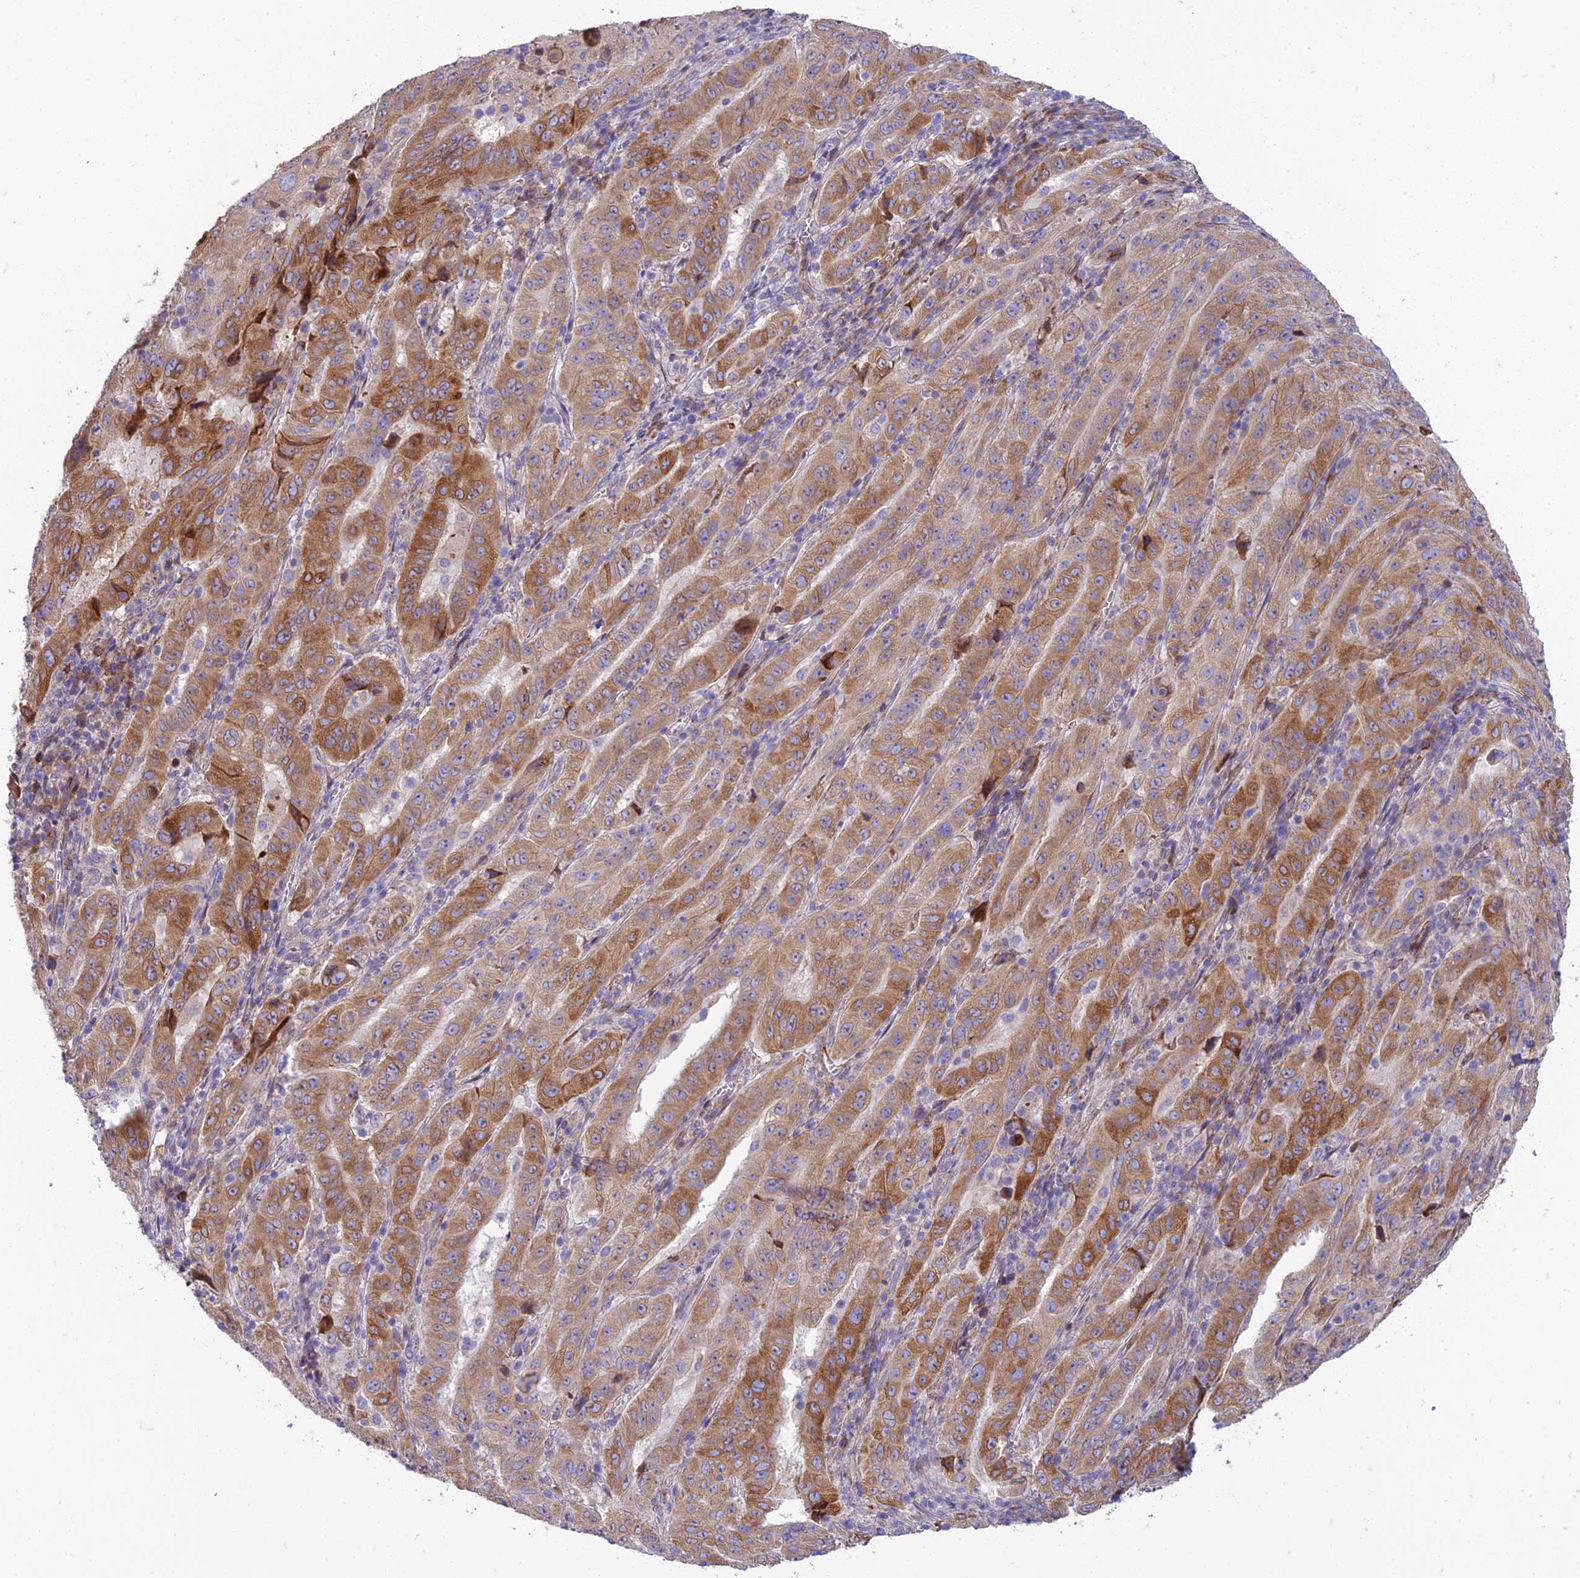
{"staining": {"intensity": "moderate", "quantity": ">75%", "location": "cytoplasmic/membranous"}, "tissue": "pancreatic cancer", "cell_type": "Tumor cells", "image_type": "cancer", "snomed": [{"axis": "morphology", "description": "Adenocarcinoma, NOS"}, {"axis": "topography", "description": "Pancreas"}], "caption": "Pancreatic cancer stained with DAB (3,3'-diaminobenzidine) immunohistochemistry demonstrates medium levels of moderate cytoplasmic/membranous expression in about >75% of tumor cells. (DAB IHC with brightfield microscopy, high magnification).", "gene": "SEL1L3", "patient": {"sex": "male", "age": 63}}